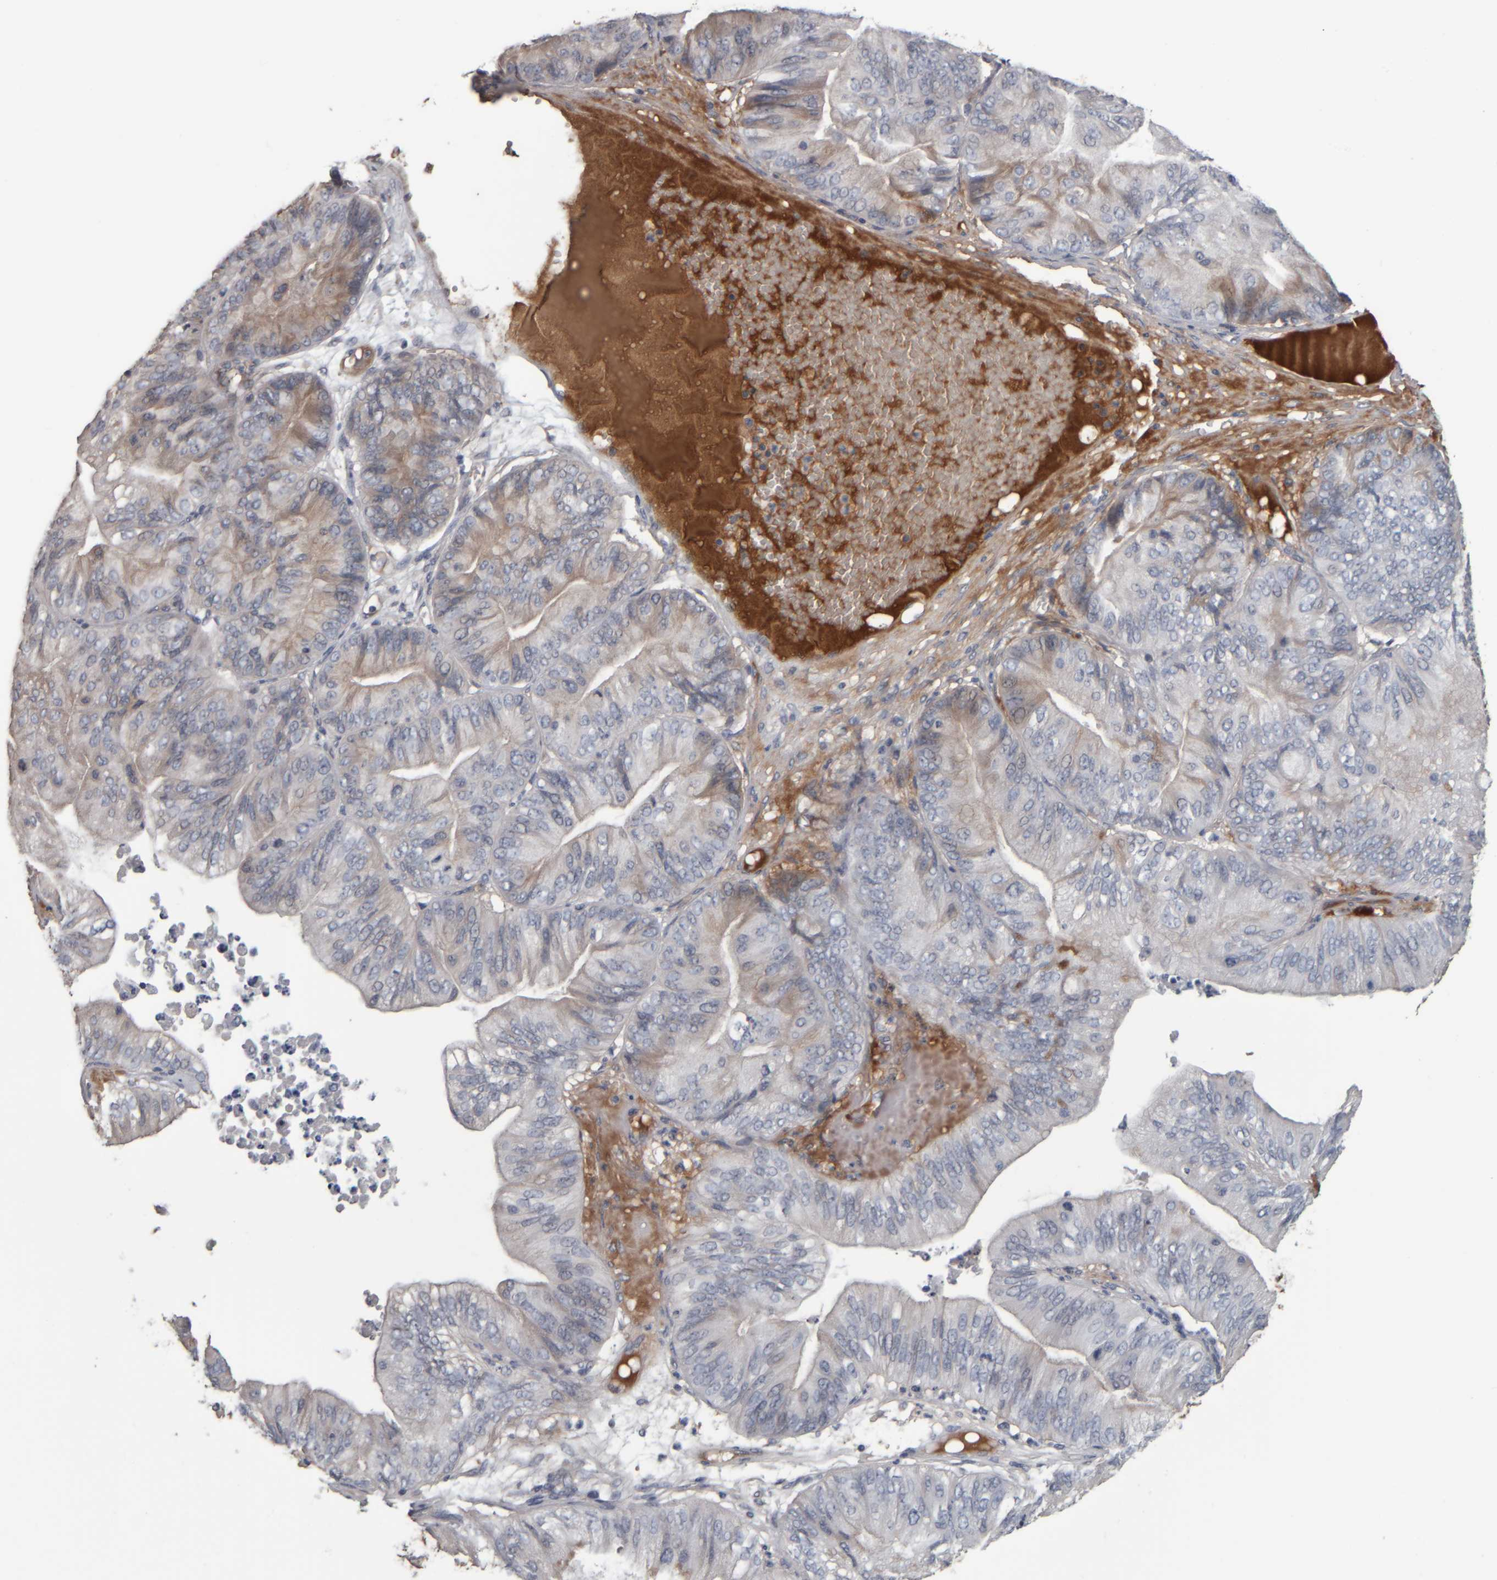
{"staining": {"intensity": "strong", "quantity": "<25%", "location": "cytoplasmic/membranous"}, "tissue": "ovarian cancer", "cell_type": "Tumor cells", "image_type": "cancer", "snomed": [{"axis": "morphology", "description": "Cystadenocarcinoma, mucinous, NOS"}, {"axis": "topography", "description": "Ovary"}], "caption": "DAB immunohistochemical staining of human mucinous cystadenocarcinoma (ovarian) reveals strong cytoplasmic/membranous protein expression in approximately <25% of tumor cells. Immunohistochemistry stains the protein of interest in brown and the nuclei are stained blue.", "gene": "CAVIN4", "patient": {"sex": "female", "age": 61}}